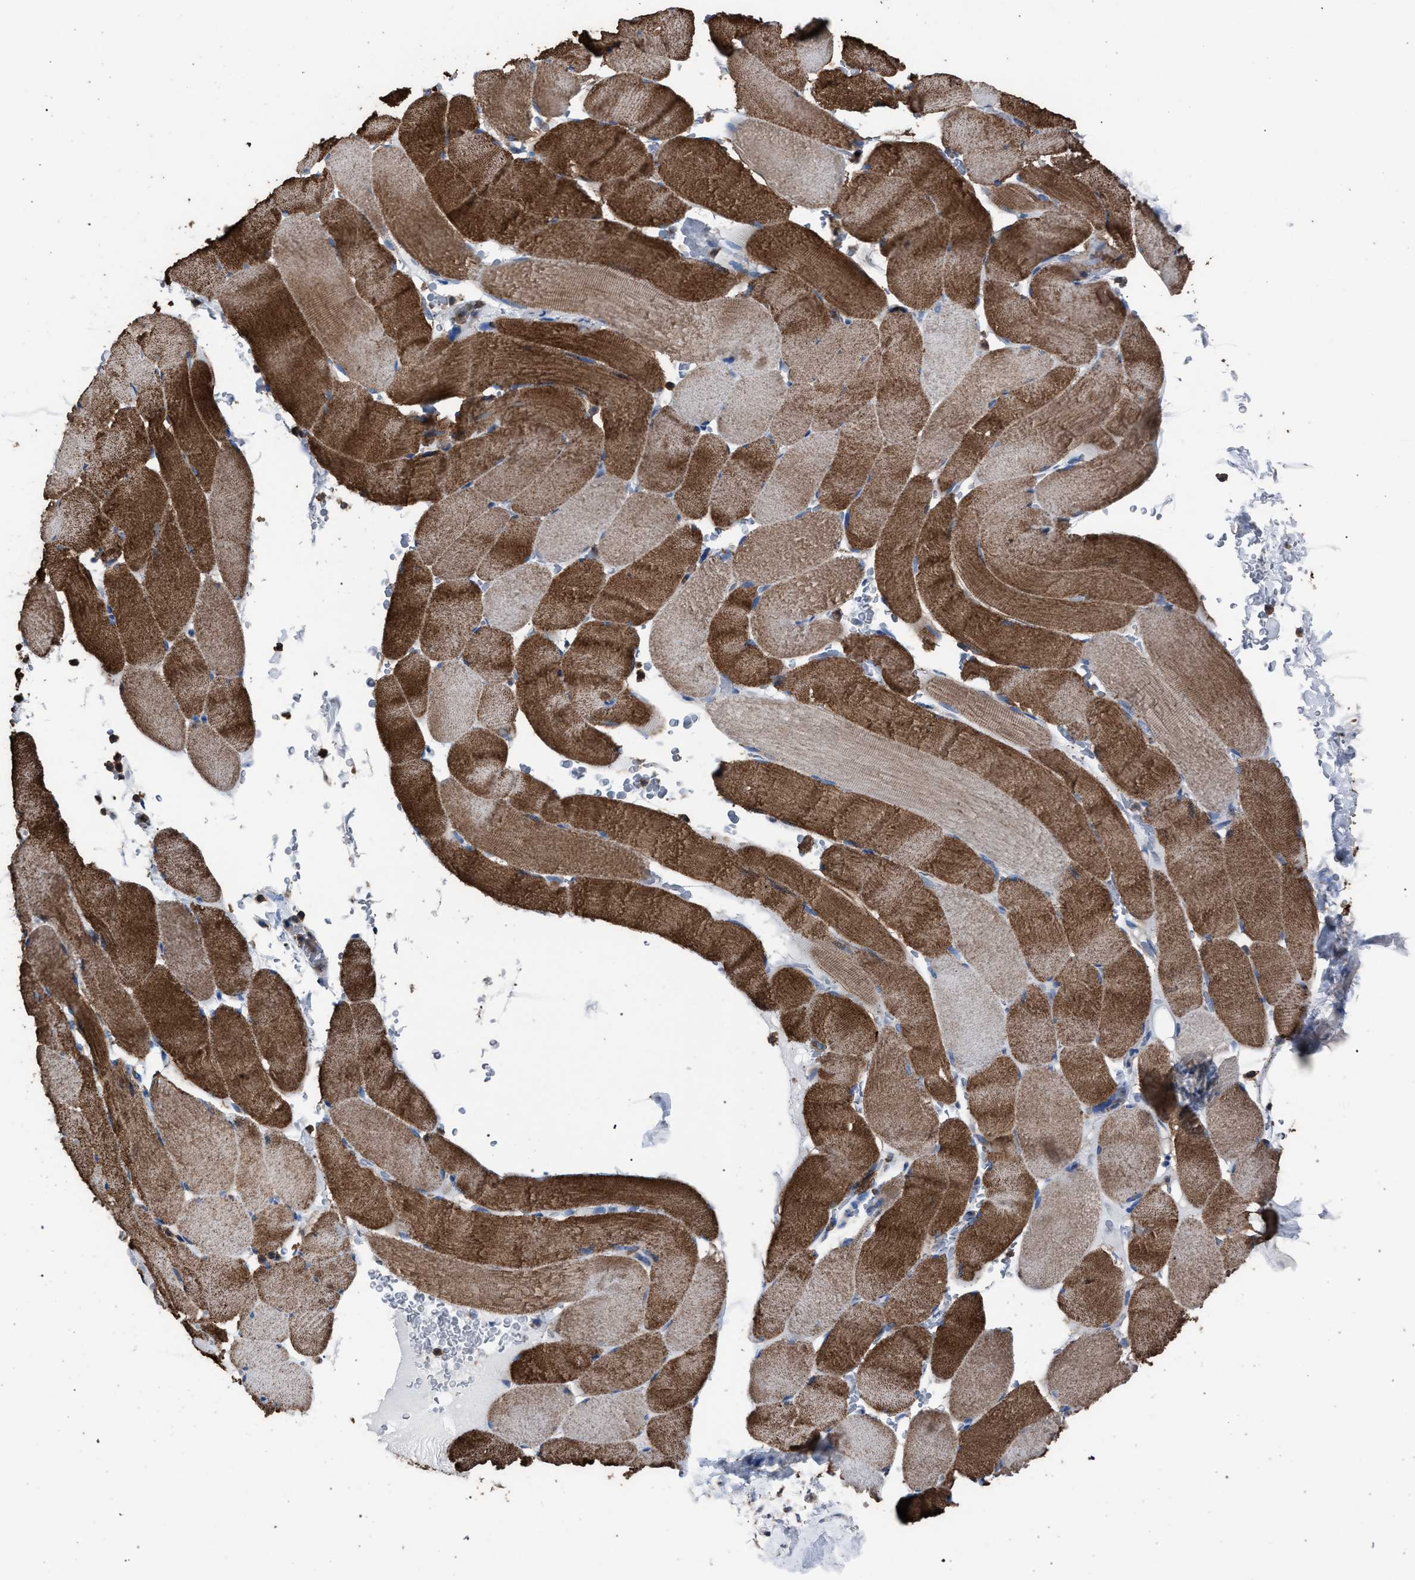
{"staining": {"intensity": "moderate", "quantity": "25%-75%", "location": "cytoplasmic/membranous"}, "tissue": "skeletal muscle", "cell_type": "Myocytes", "image_type": "normal", "snomed": [{"axis": "morphology", "description": "Normal tissue, NOS"}, {"axis": "topography", "description": "Skeletal muscle"}], "caption": "DAB (3,3'-diaminobenzidine) immunohistochemical staining of unremarkable human skeletal muscle shows moderate cytoplasmic/membranous protein positivity in approximately 25%-75% of myocytes.", "gene": "ATP6V0A1", "patient": {"sex": "male", "age": 62}}